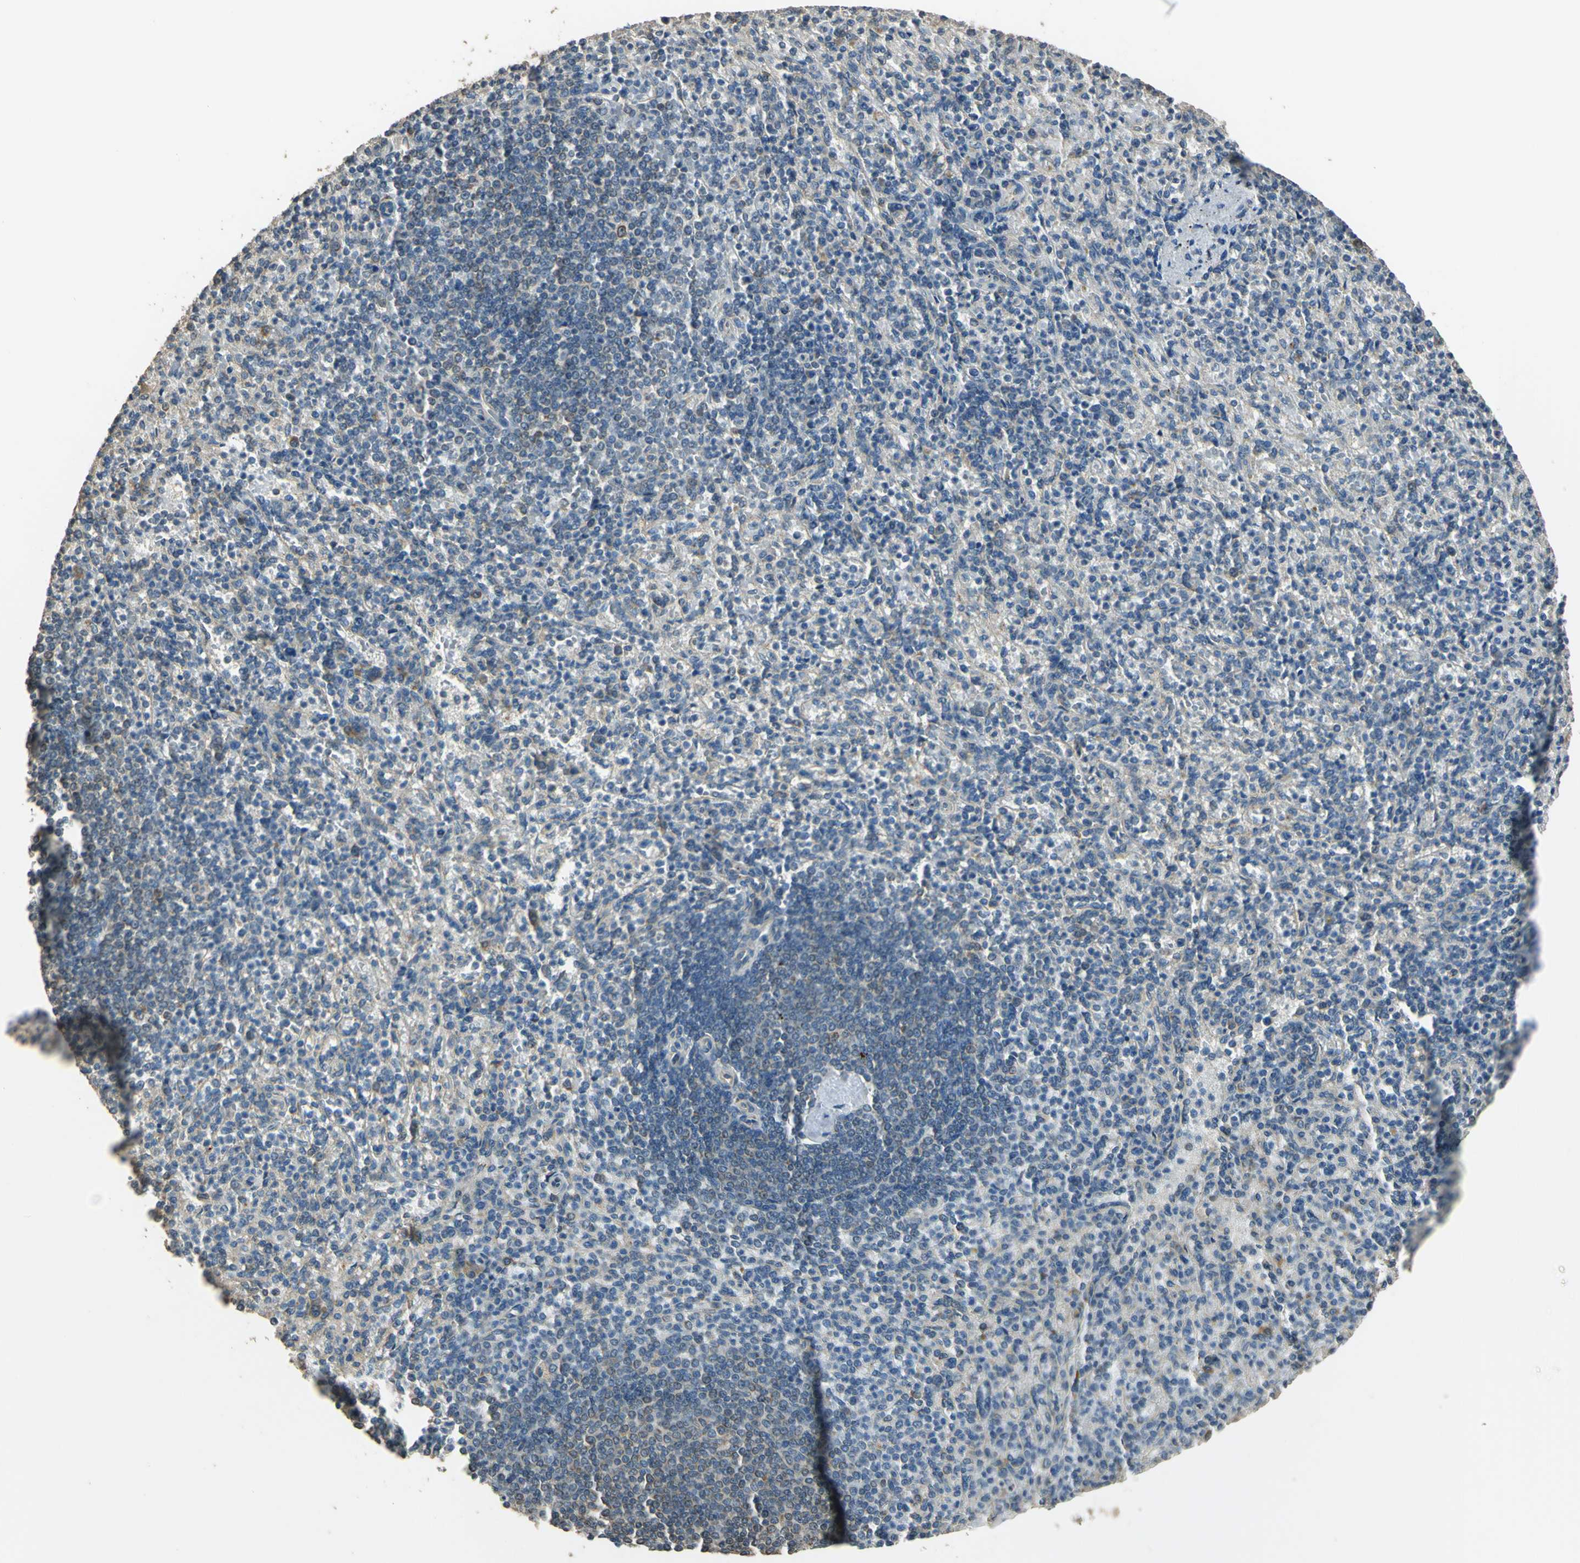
{"staining": {"intensity": "negative", "quantity": "none", "location": "none"}, "tissue": "spleen", "cell_type": "Cells in red pulp", "image_type": "normal", "snomed": [{"axis": "morphology", "description": "Normal tissue, NOS"}, {"axis": "topography", "description": "Spleen"}], "caption": "The micrograph exhibits no staining of cells in red pulp in normal spleen. (Brightfield microscopy of DAB IHC at high magnification).", "gene": "STX18", "patient": {"sex": "female", "age": 74}}